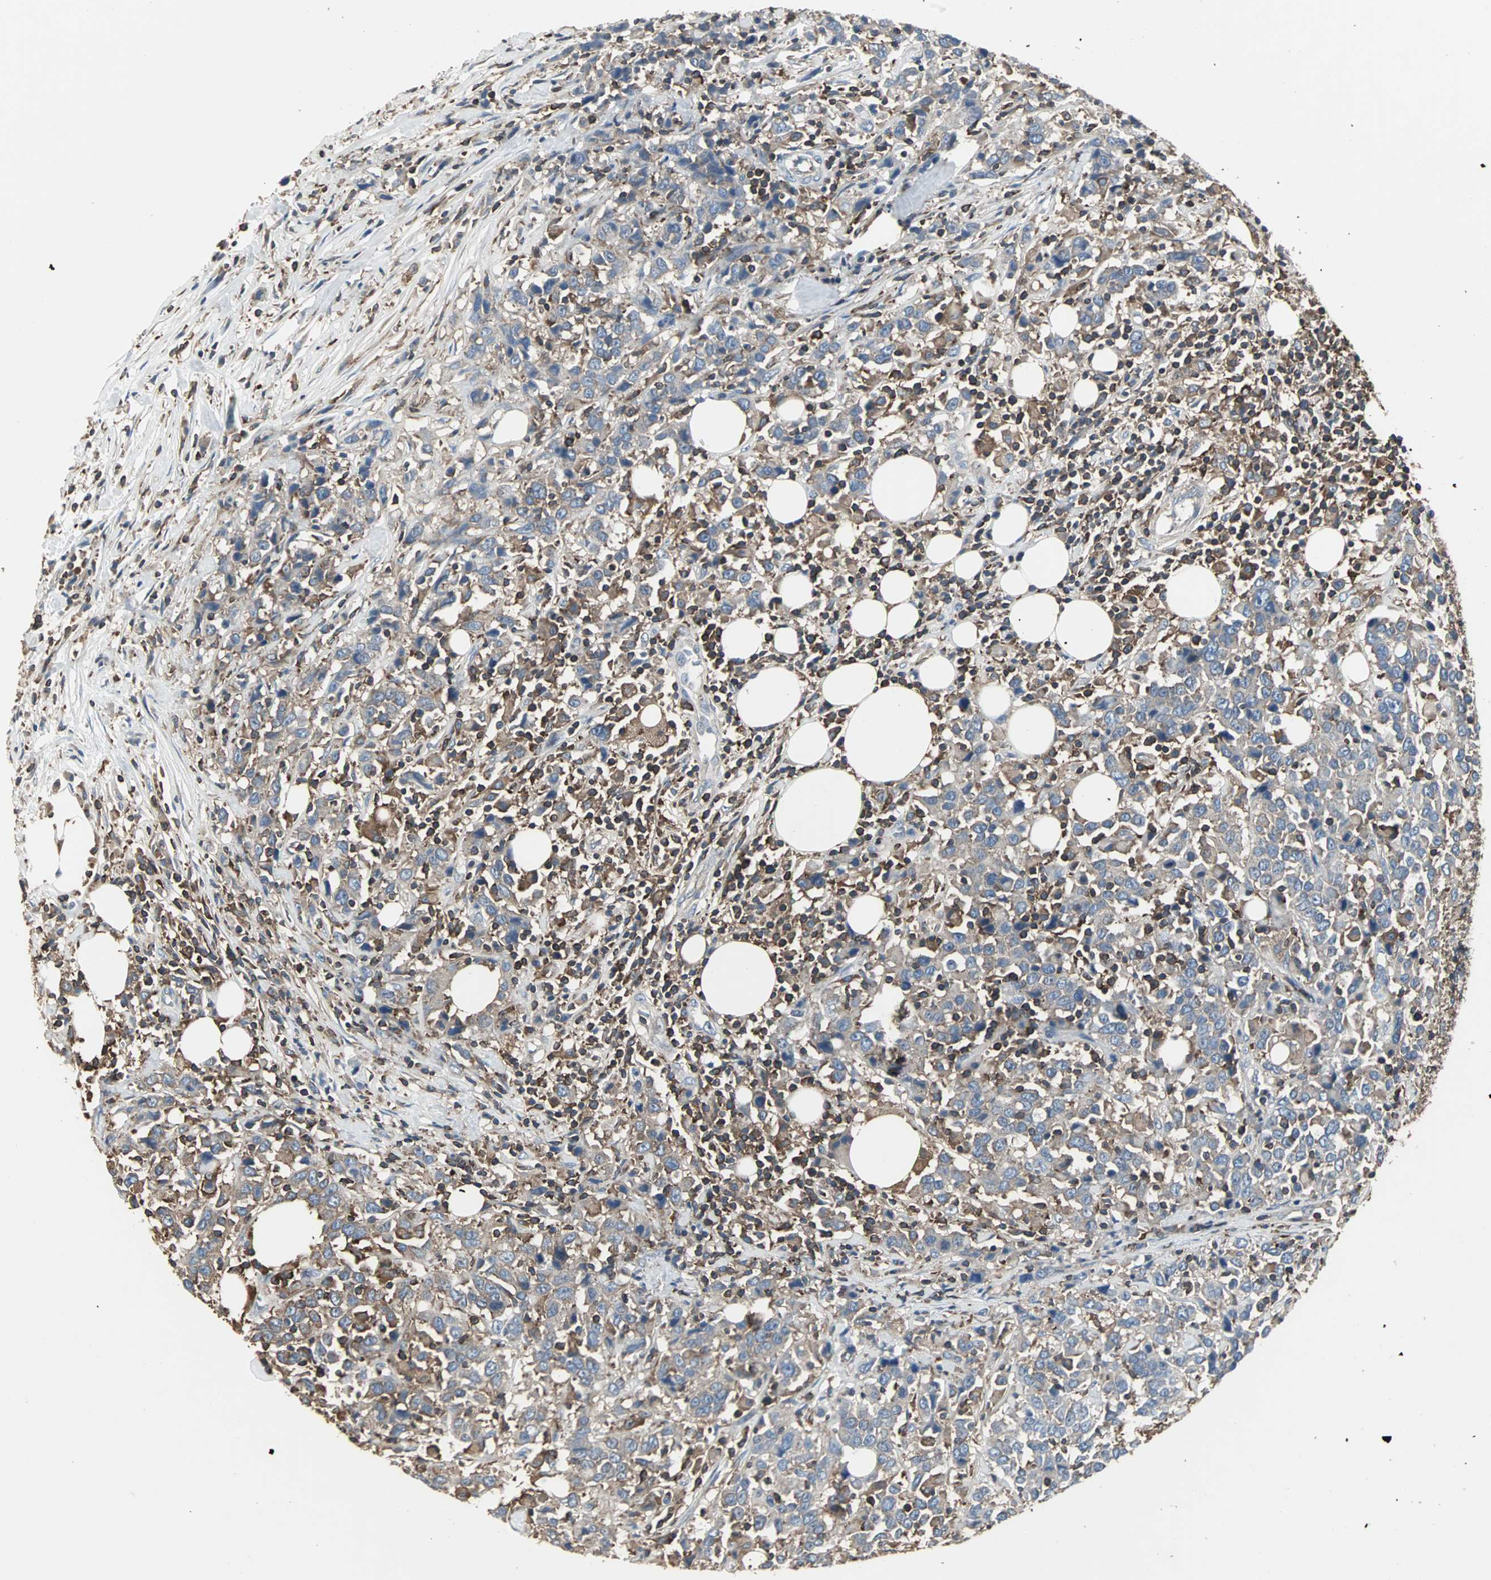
{"staining": {"intensity": "weak", "quantity": "25%-75%", "location": "cytoplasmic/membranous"}, "tissue": "urothelial cancer", "cell_type": "Tumor cells", "image_type": "cancer", "snomed": [{"axis": "morphology", "description": "Urothelial carcinoma, High grade"}, {"axis": "topography", "description": "Urinary bladder"}], "caption": "There is low levels of weak cytoplasmic/membranous expression in tumor cells of urothelial cancer, as demonstrated by immunohistochemical staining (brown color).", "gene": "LRRFIP1", "patient": {"sex": "male", "age": 61}}